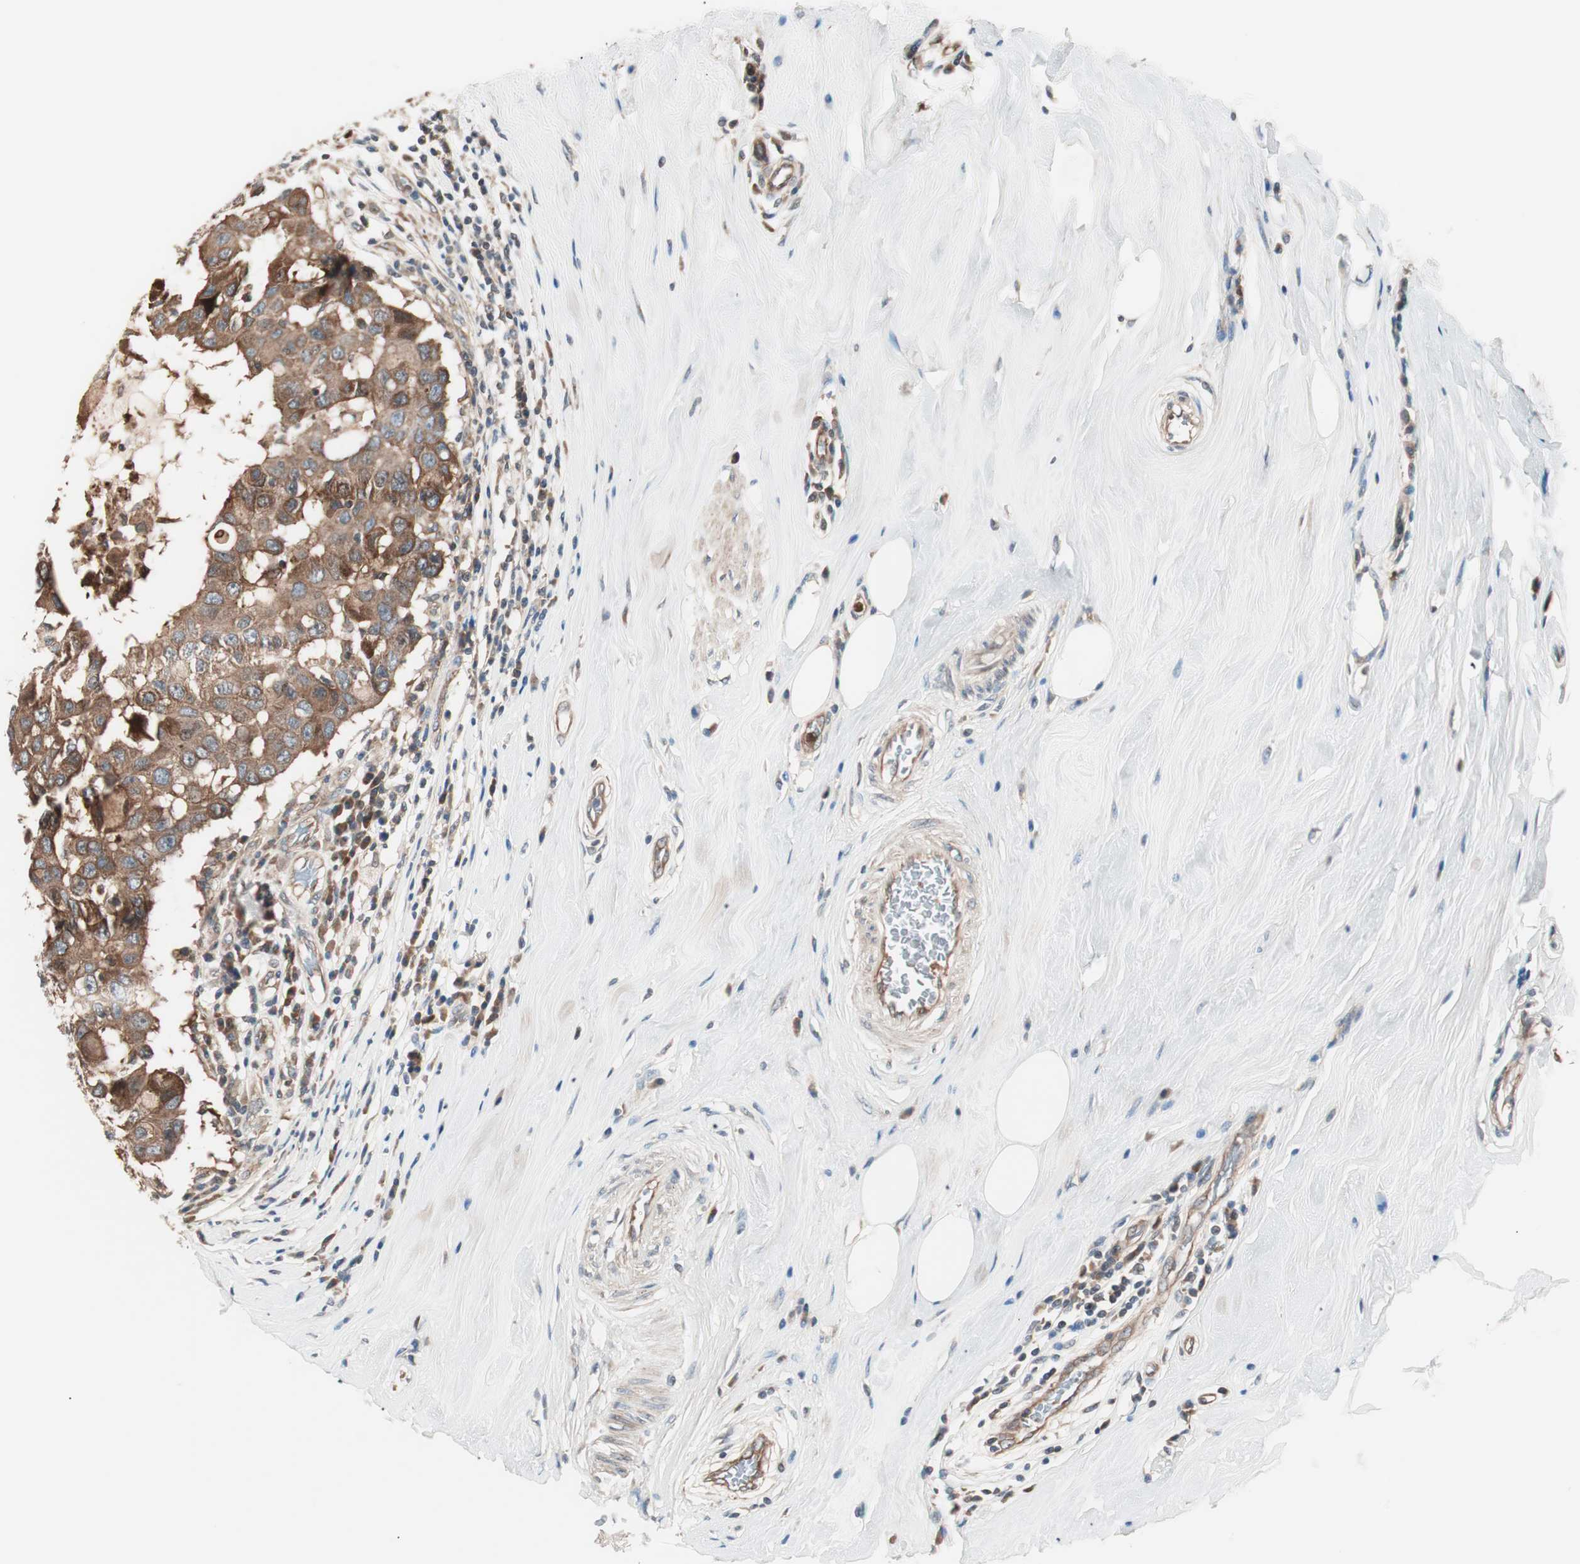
{"staining": {"intensity": "moderate", "quantity": ">75%", "location": "cytoplasmic/membranous"}, "tissue": "breast cancer", "cell_type": "Tumor cells", "image_type": "cancer", "snomed": [{"axis": "morphology", "description": "Duct carcinoma"}, {"axis": "topography", "description": "Breast"}], "caption": "This micrograph exhibits breast invasive ductal carcinoma stained with IHC to label a protein in brown. The cytoplasmic/membranous of tumor cells show moderate positivity for the protein. Nuclei are counter-stained blue.", "gene": "TSG101", "patient": {"sex": "female", "age": 27}}